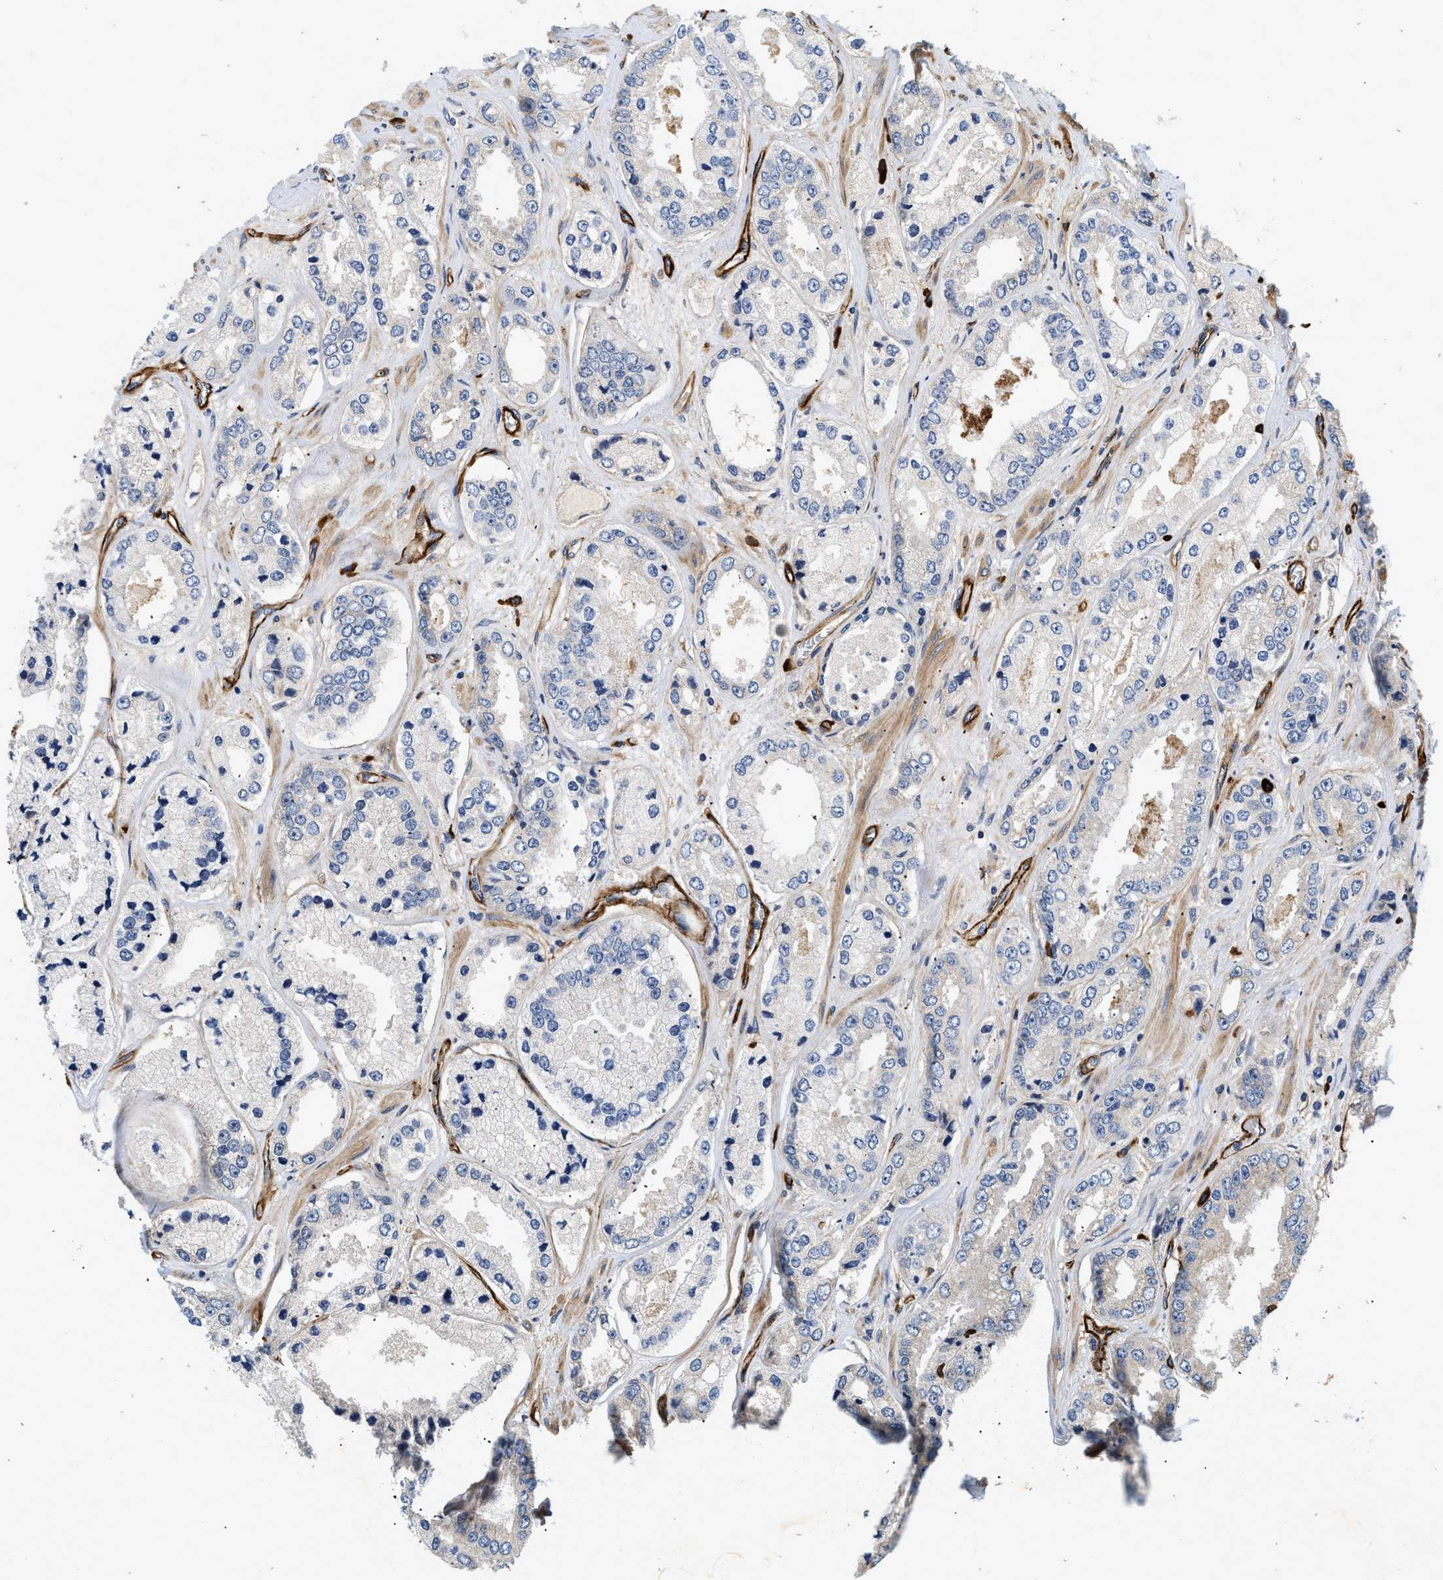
{"staining": {"intensity": "weak", "quantity": "25%-75%", "location": "cytoplasmic/membranous"}, "tissue": "prostate cancer", "cell_type": "Tumor cells", "image_type": "cancer", "snomed": [{"axis": "morphology", "description": "Adenocarcinoma, High grade"}, {"axis": "topography", "description": "Prostate"}], "caption": "Immunohistochemistry (IHC) staining of adenocarcinoma (high-grade) (prostate), which displays low levels of weak cytoplasmic/membranous positivity in approximately 25%-75% of tumor cells indicating weak cytoplasmic/membranous protein expression. The staining was performed using DAB (3,3'-diaminobenzidine) (brown) for protein detection and nuclei were counterstained in hematoxylin (blue).", "gene": "NME6", "patient": {"sex": "male", "age": 61}}